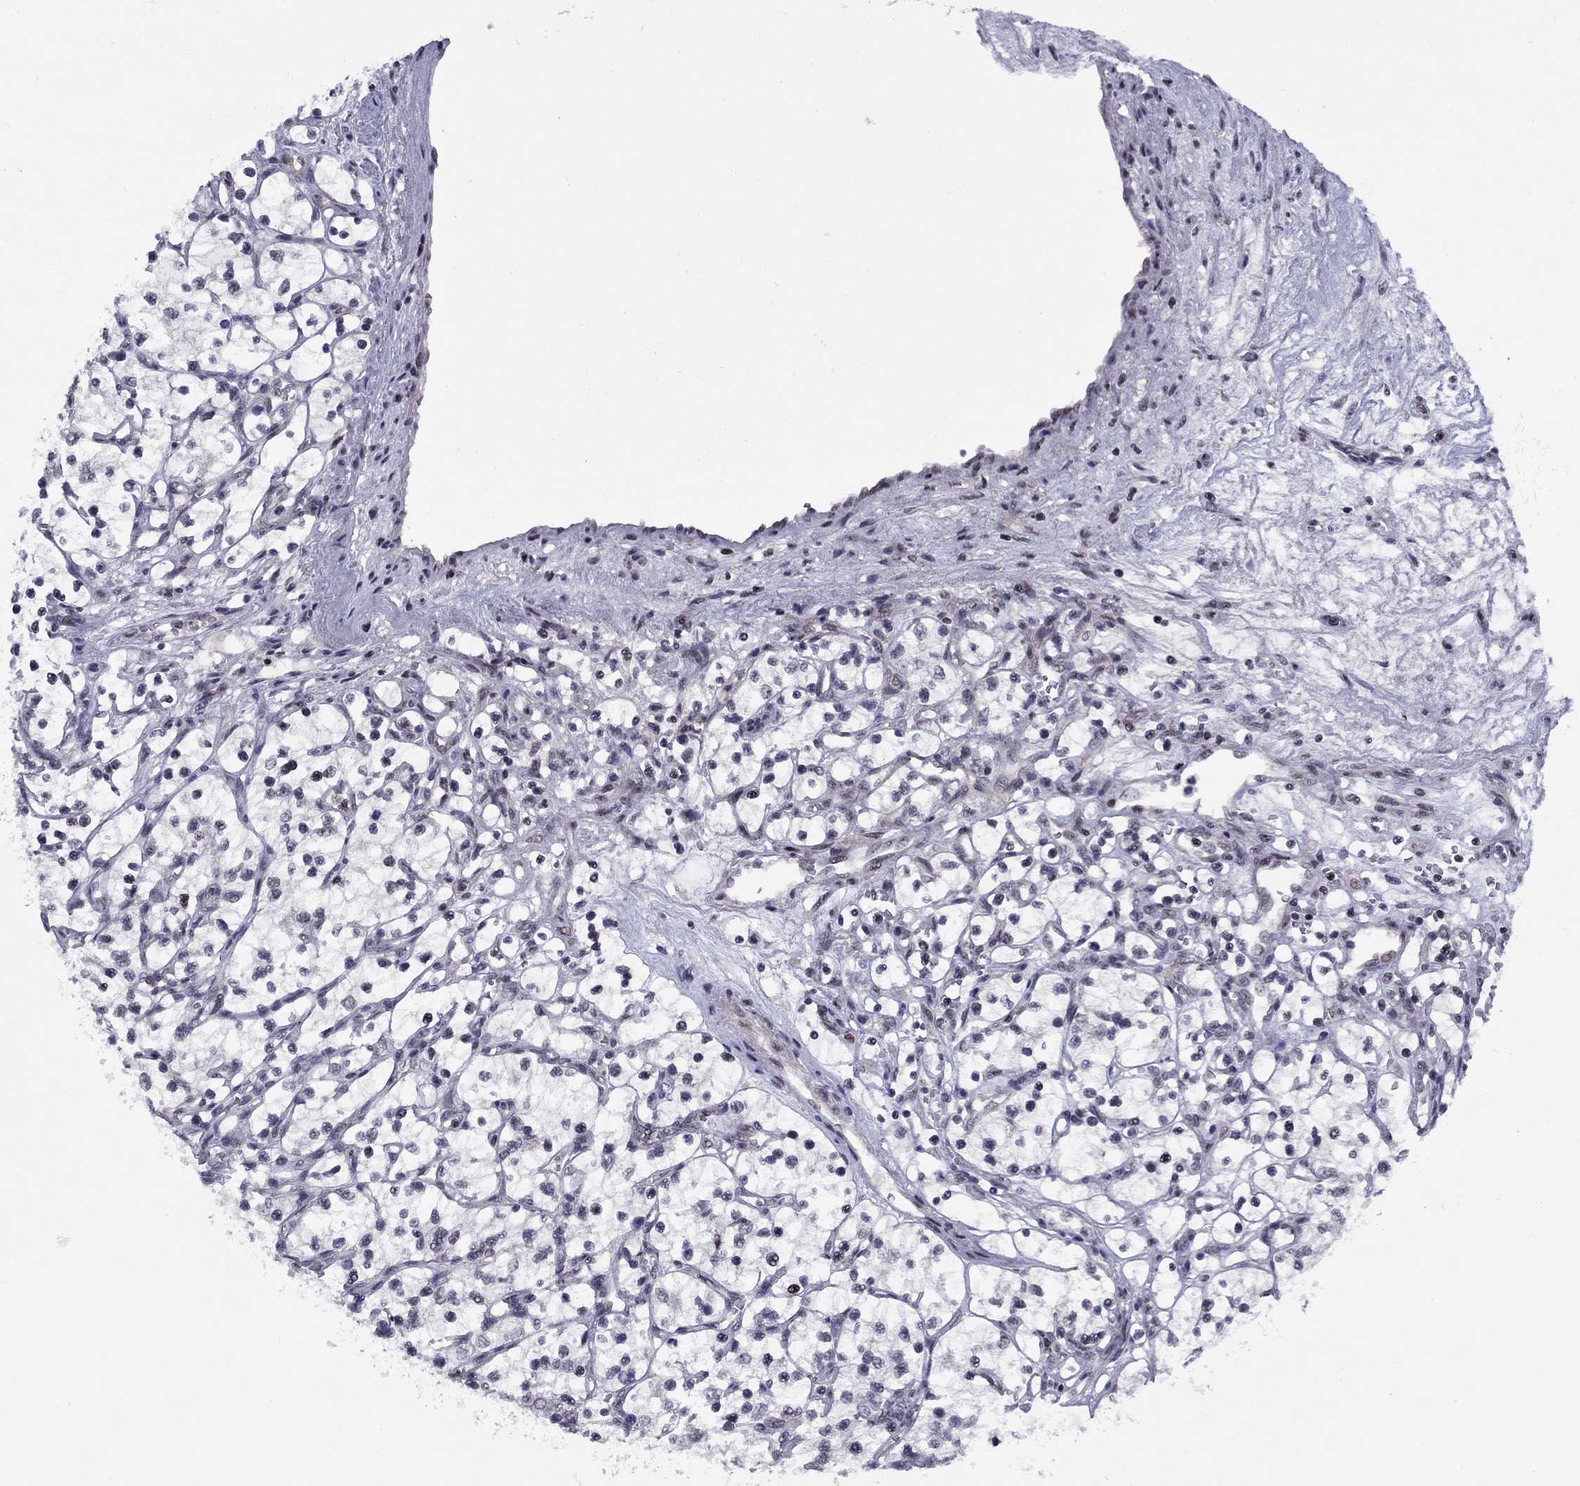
{"staining": {"intensity": "negative", "quantity": "none", "location": "none"}, "tissue": "renal cancer", "cell_type": "Tumor cells", "image_type": "cancer", "snomed": [{"axis": "morphology", "description": "Adenocarcinoma, NOS"}, {"axis": "topography", "description": "Kidney"}], "caption": "Immunohistochemistry of human renal cancer displays no positivity in tumor cells.", "gene": "TAF9", "patient": {"sex": "female", "age": 69}}